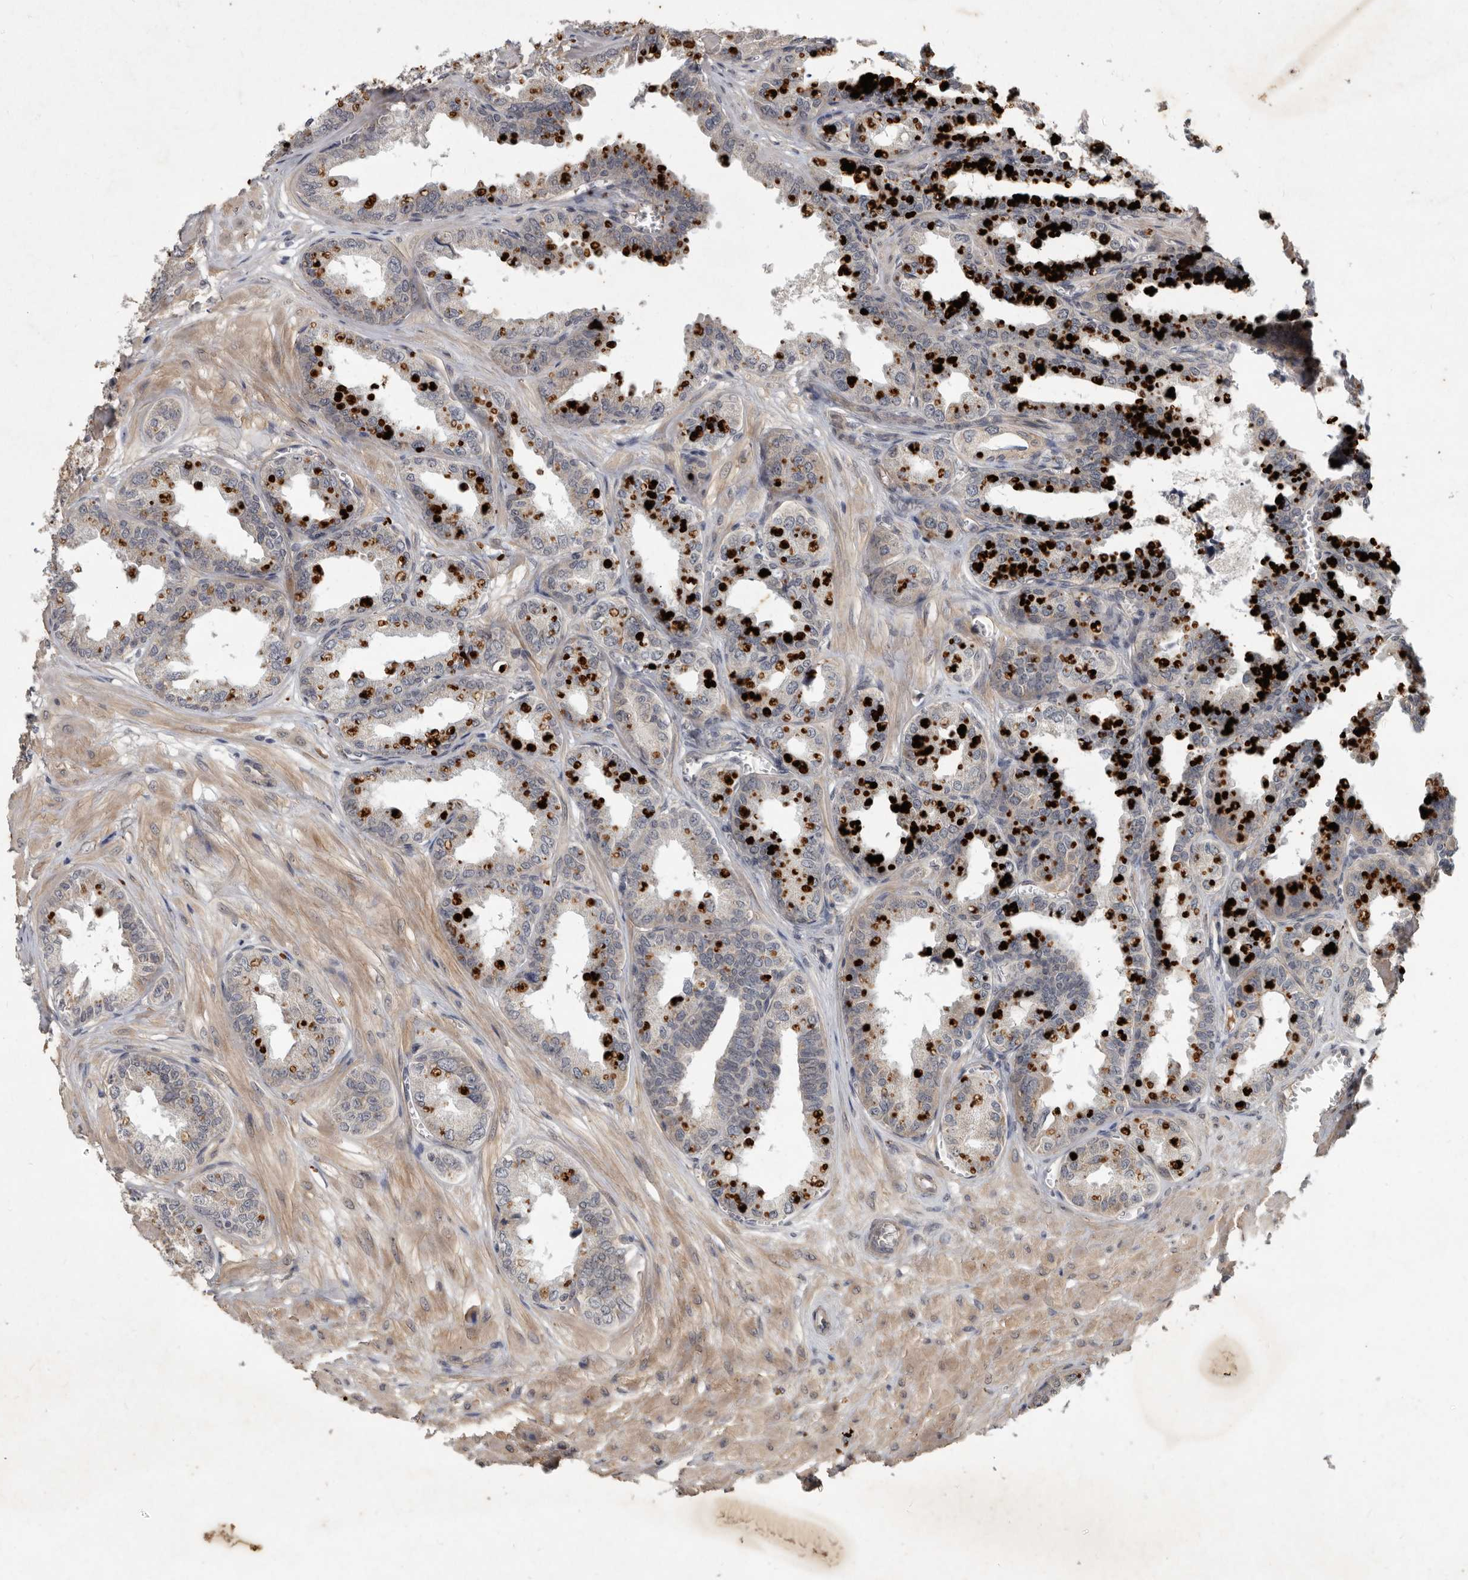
{"staining": {"intensity": "weak", "quantity": "25%-75%", "location": "cytoplasmic/membranous"}, "tissue": "seminal vesicle", "cell_type": "Glandular cells", "image_type": "normal", "snomed": [{"axis": "morphology", "description": "Normal tissue, NOS"}, {"axis": "topography", "description": "Prostate"}, {"axis": "topography", "description": "Seminal veicle"}], "caption": "Weak cytoplasmic/membranous expression for a protein is seen in about 25%-75% of glandular cells of normal seminal vesicle using immunohistochemistry.", "gene": "DNAJC28", "patient": {"sex": "male", "age": 51}}